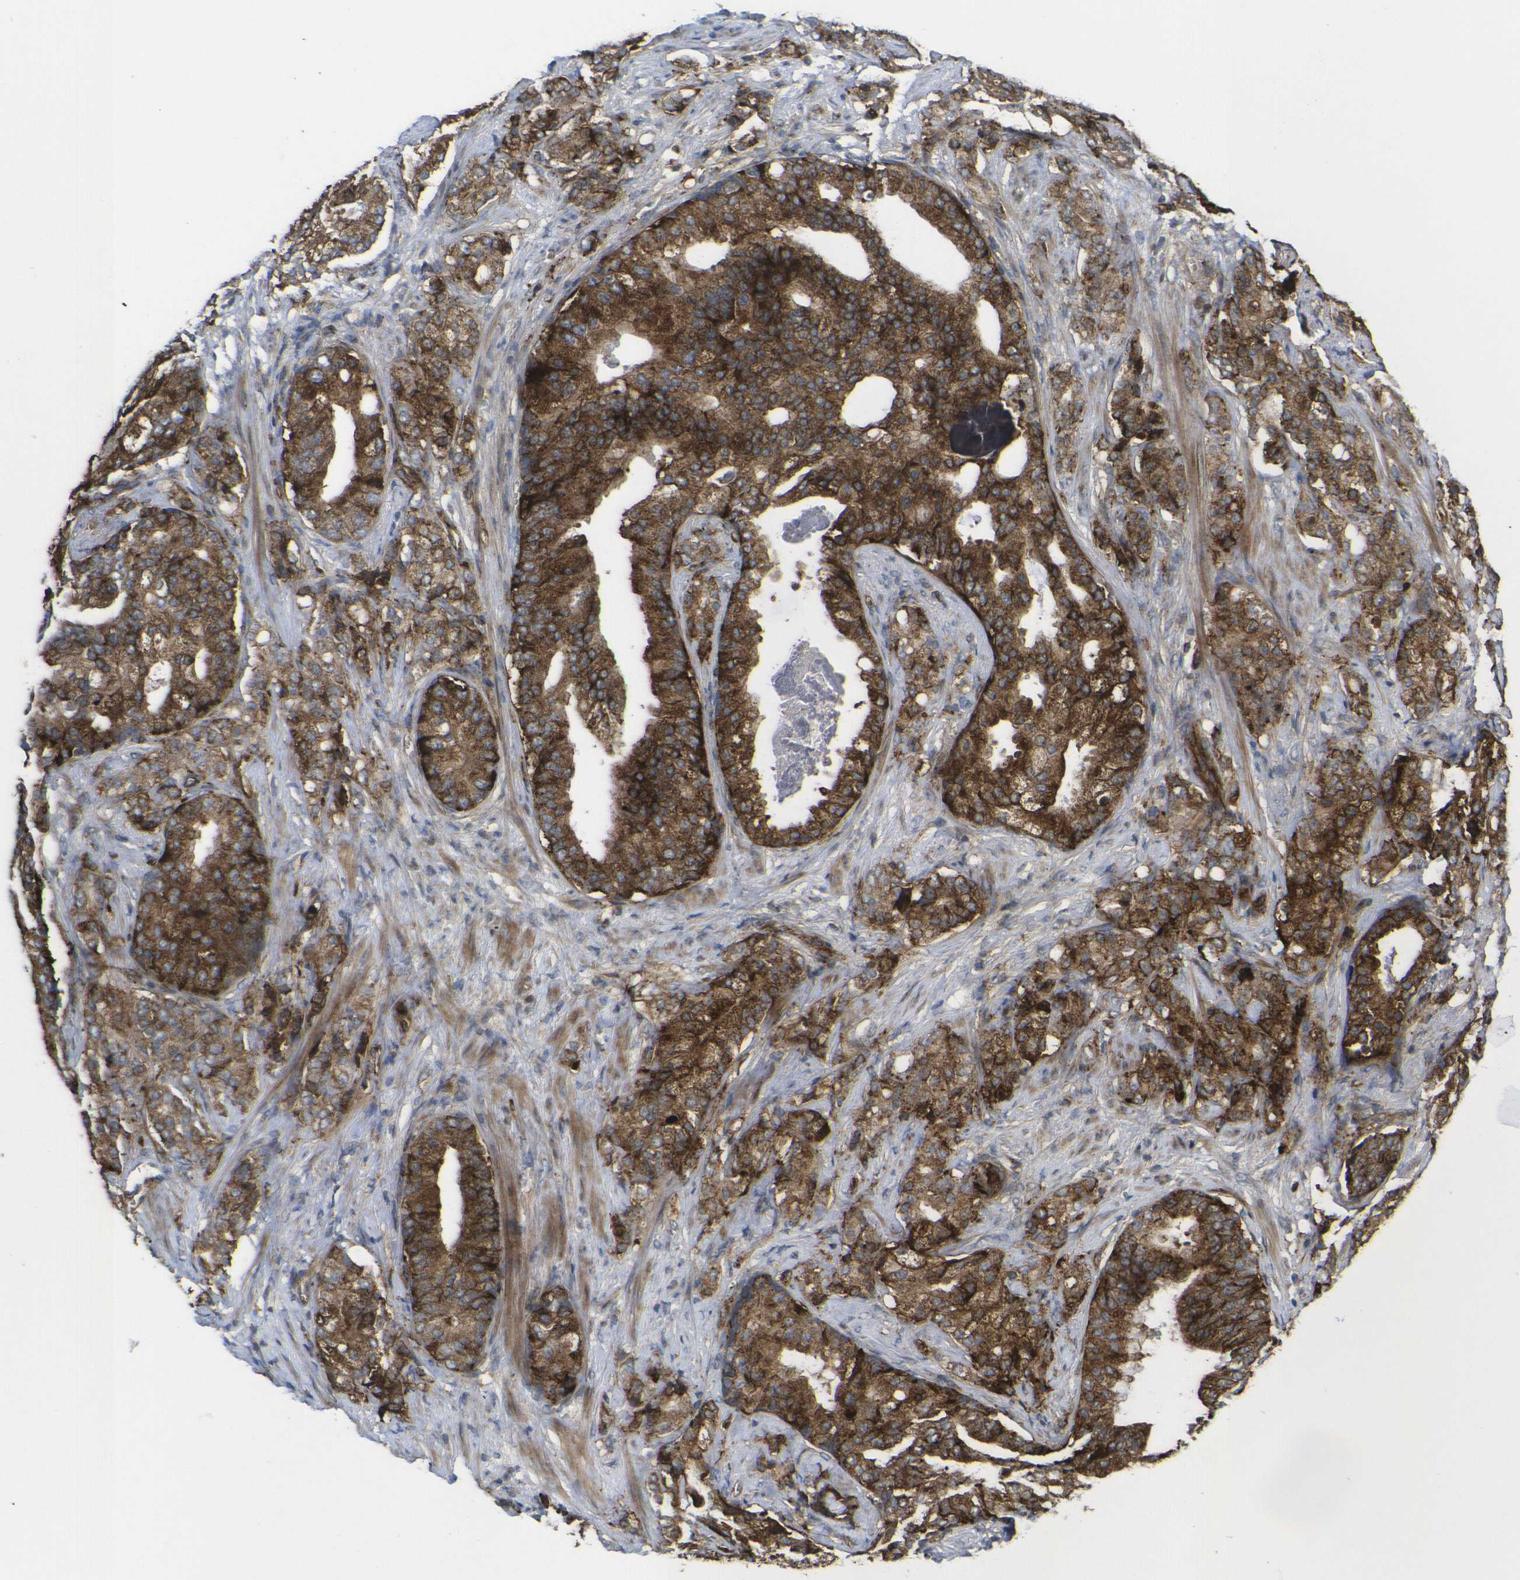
{"staining": {"intensity": "strong", "quantity": ">75%", "location": "cytoplasmic/membranous"}, "tissue": "prostate cancer", "cell_type": "Tumor cells", "image_type": "cancer", "snomed": [{"axis": "morphology", "description": "Adenocarcinoma, Low grade"}, {"axis": "topography", "description": "Prostate"}], "caption": "Prostate cancer was stained to show a protein in brown. There is high levels of strong cytoplasmic/membranous expression in about >75% of tumor cells.", "gene": "ECE1", "patient": {"sex": "male", "age": 58}}